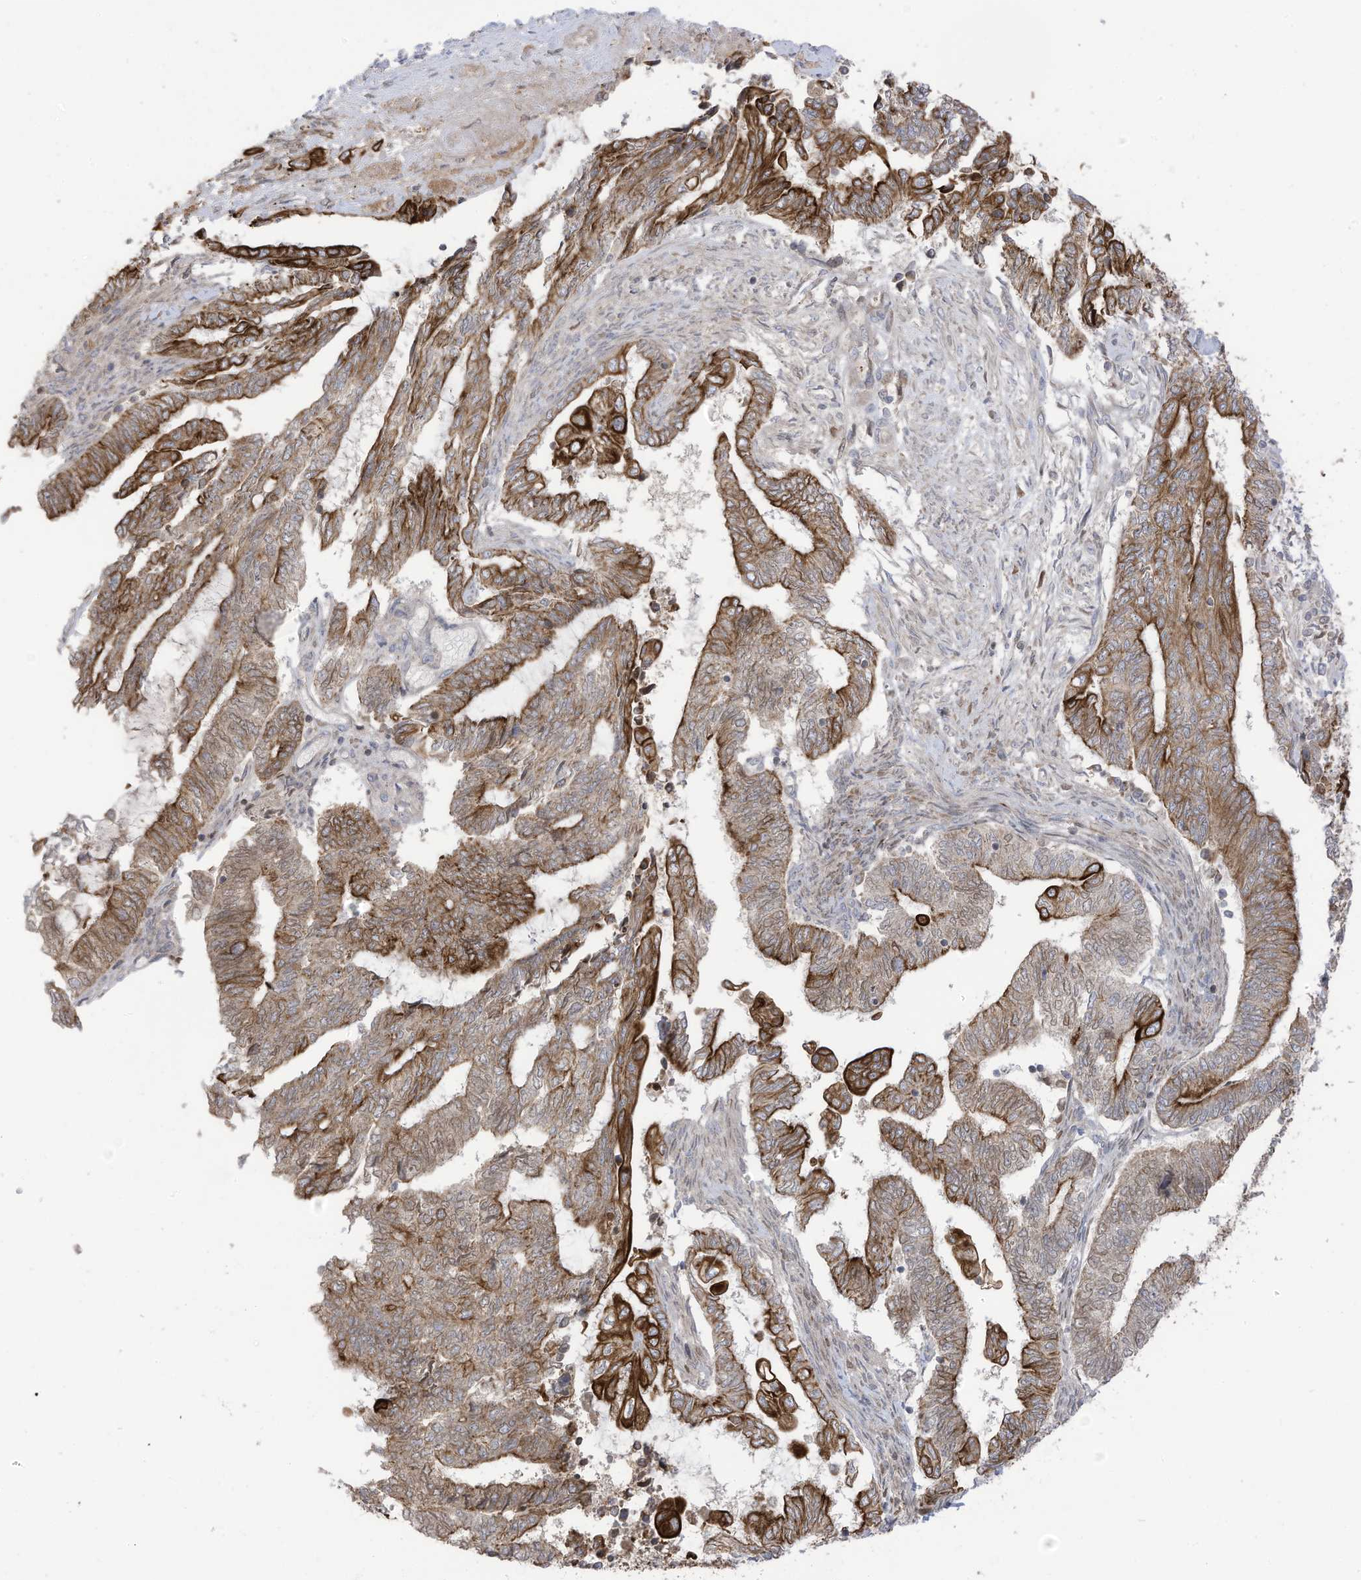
{"staining": {"intensity": "strong", "quantity": "25%-75%", "location": "cytoplasmic/membranous"}, "tissue": "endometrial cancer", "cell_type": "Tumor cells", "image_type": "cancer", "snomed": [{"axis": "morphology", "description": "Adenocarcinoma, NOS"}, {"axis": "topography", "description": "Uterus"}, {"axis": "topography", "description": "Endometrium"}], "caption": "IHC photomicrograph of neoplastic tissue: endometrial cancer stained using IHC exhibits high levels of strong protein expression localized specifically in the cytoplasmic/membranous of tumor cells, appearing as a cytoplasmic/membranous brown color.", "gene": "CGAS", "patient": {"sex": "female", "age": 70}}